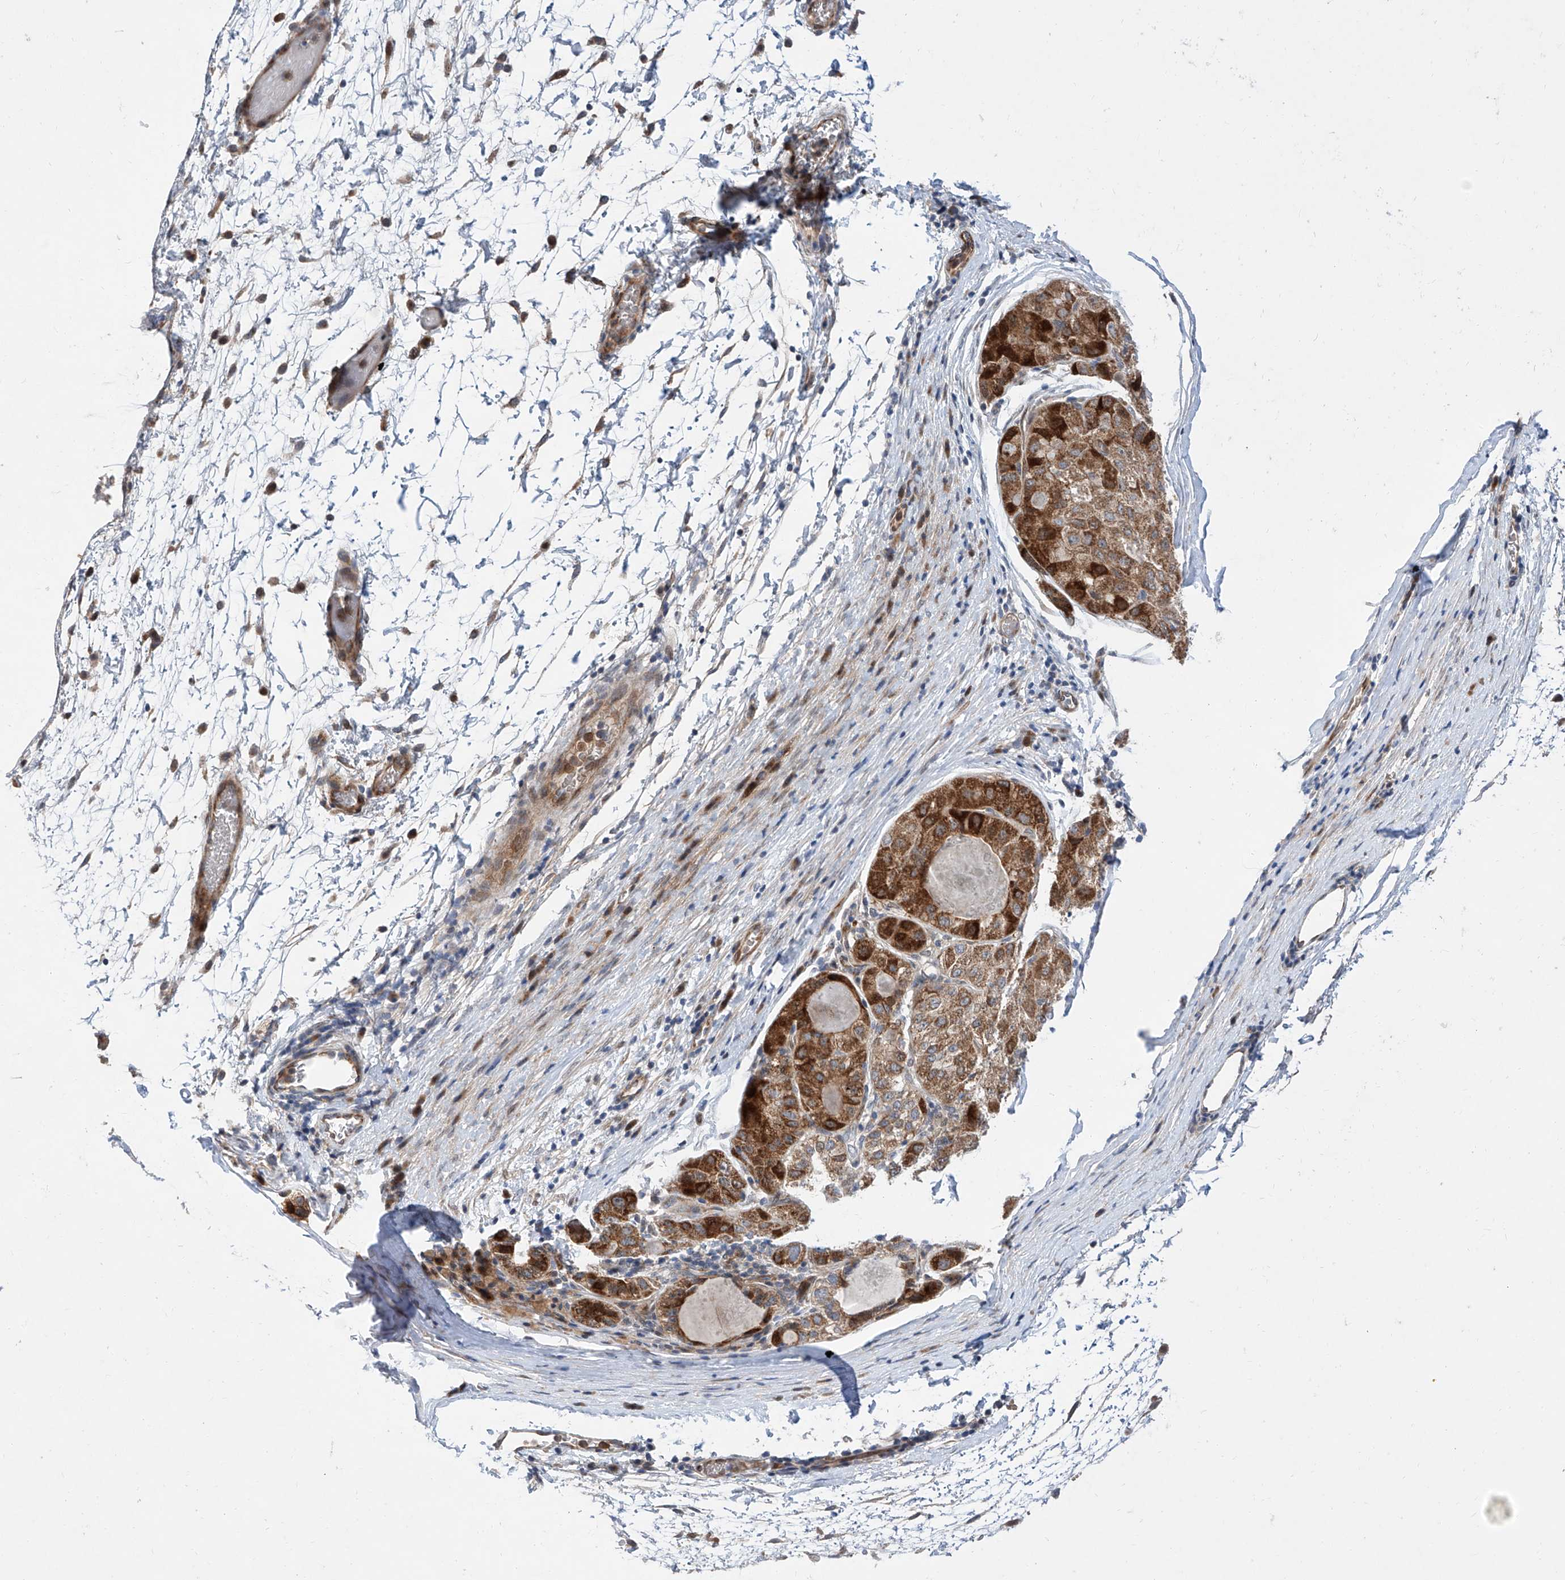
{"staining": {"intensity": "strong", "quantity": ">75%", "location": "cytoplasmic/membranous"}, "tissue": "liver cancer", "cell_type": "Tumor cells", "image_type": "cancer", "snomed": [{"axis": "morphology", "description": "Carcinoma, Hepatocellular, NOS"}, {"axis": "topography", "description": "Liver"}], "caption": "Strong cytoplasmic/membranous positivity is identified in about >75% of tumor cells in liver cancer (hepatocellular carcinoma). (DAB = brown stain, brightfield microscopy at high magnification).", "gene": "FUCA2", "patient": {"sex": "male", "age": 80}}